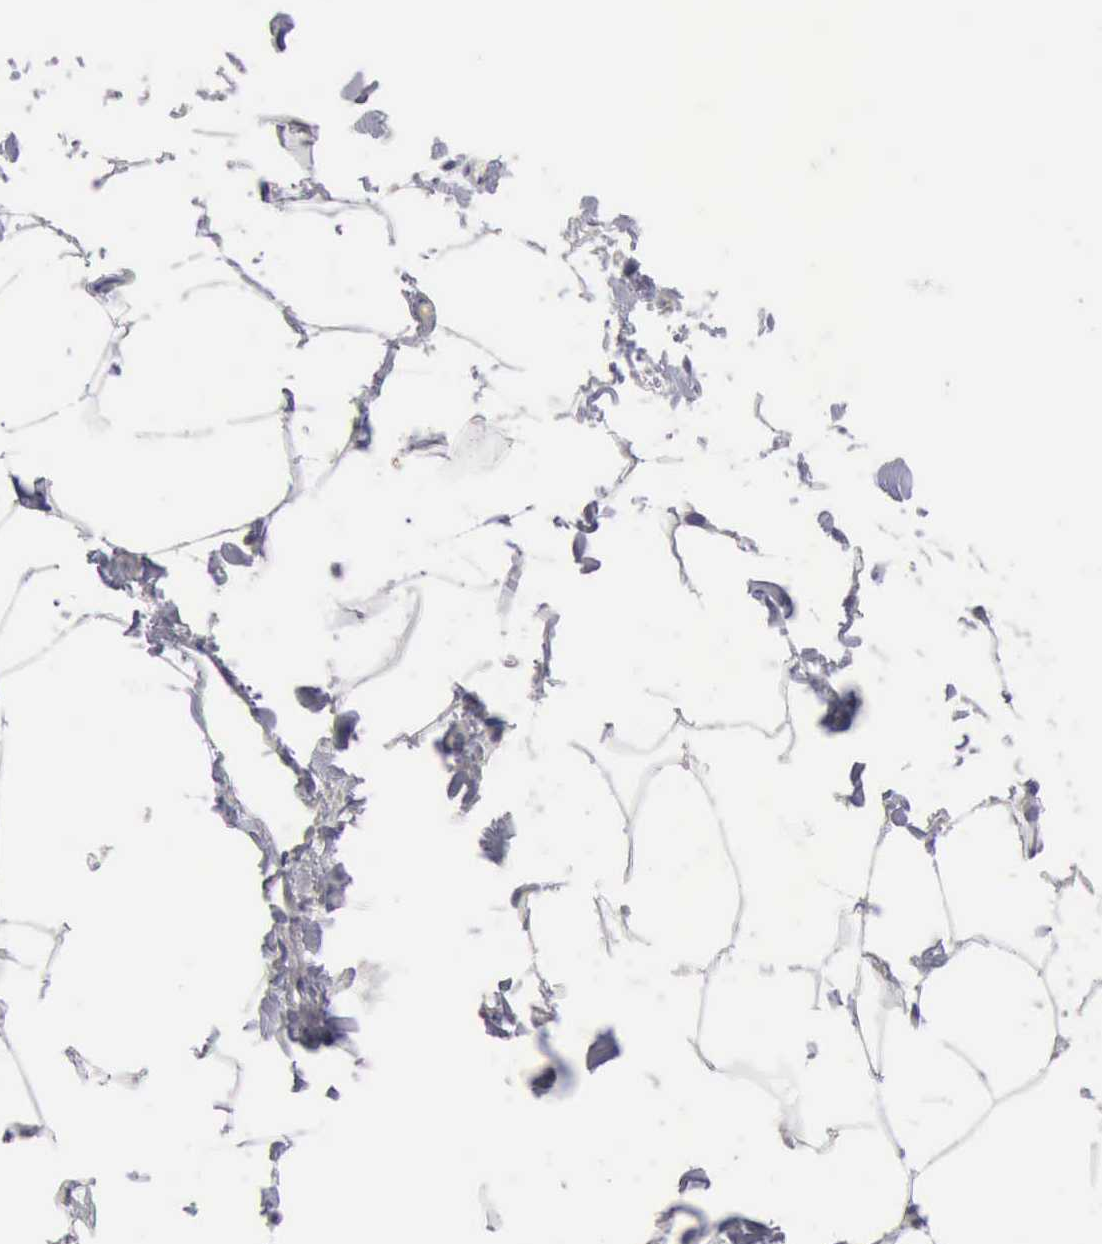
{"staining": {"intensity": "negative", "quantity": "none", "location": "none"}, "tissue": "adipose tissue", "cell_type": "Adipocytes", "image_type": "normal", "snomed": [{"axis": "morphology", "description": "Normal tissue, NOS"}, {"axis": "topography", "description": "Vascular tissue"}], "caption": "Adipocytes are negative for brown protein staining in unremarkable adipose tissue. (DAB IHC with hematoxylin counter stain).", "gene": "ANGEL1", "patient": {"sex": "male", "age": 41}}